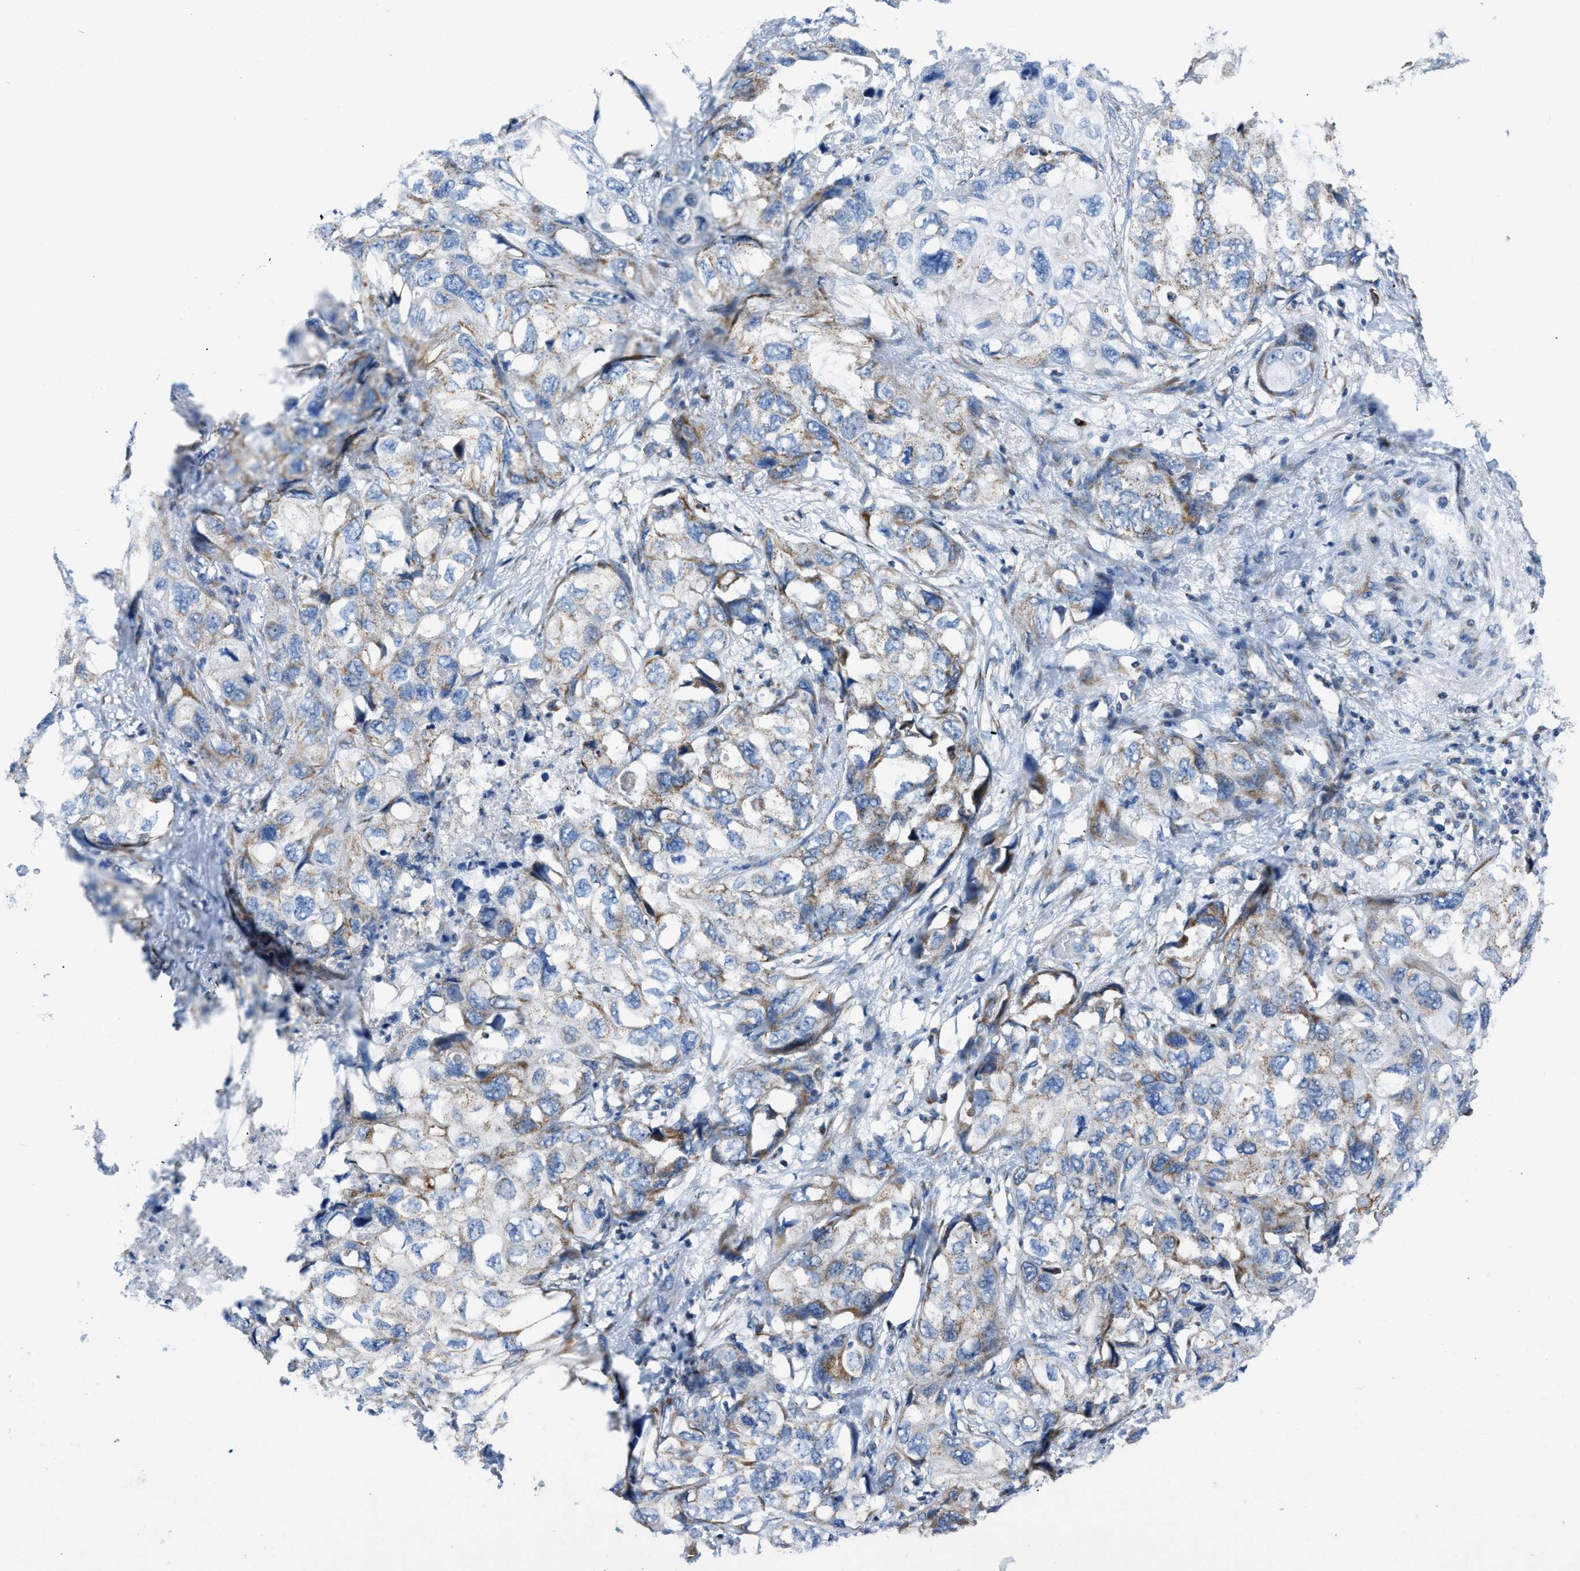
{"staining": {"intensity": "moderate", "quantity": "25%-75%", "location": "cytoplasmic/membranous"}, "tissue": "lung cancer", "cell_type": "Tumor cells", "image_type": "cancer", "snomed": [{"axis": "morphology", "description": "Squamous cell carcinoma, NOS"}, {"axis": "topography", "description": "Lung"}], "caption": "Lung squamous cell carcinoma tissue displays moderate cytoplasmic/membranous staining in about 25%-75% of tumor cells", "gene": "ETFB", "patient": {"sex": "female", "age": 73}}